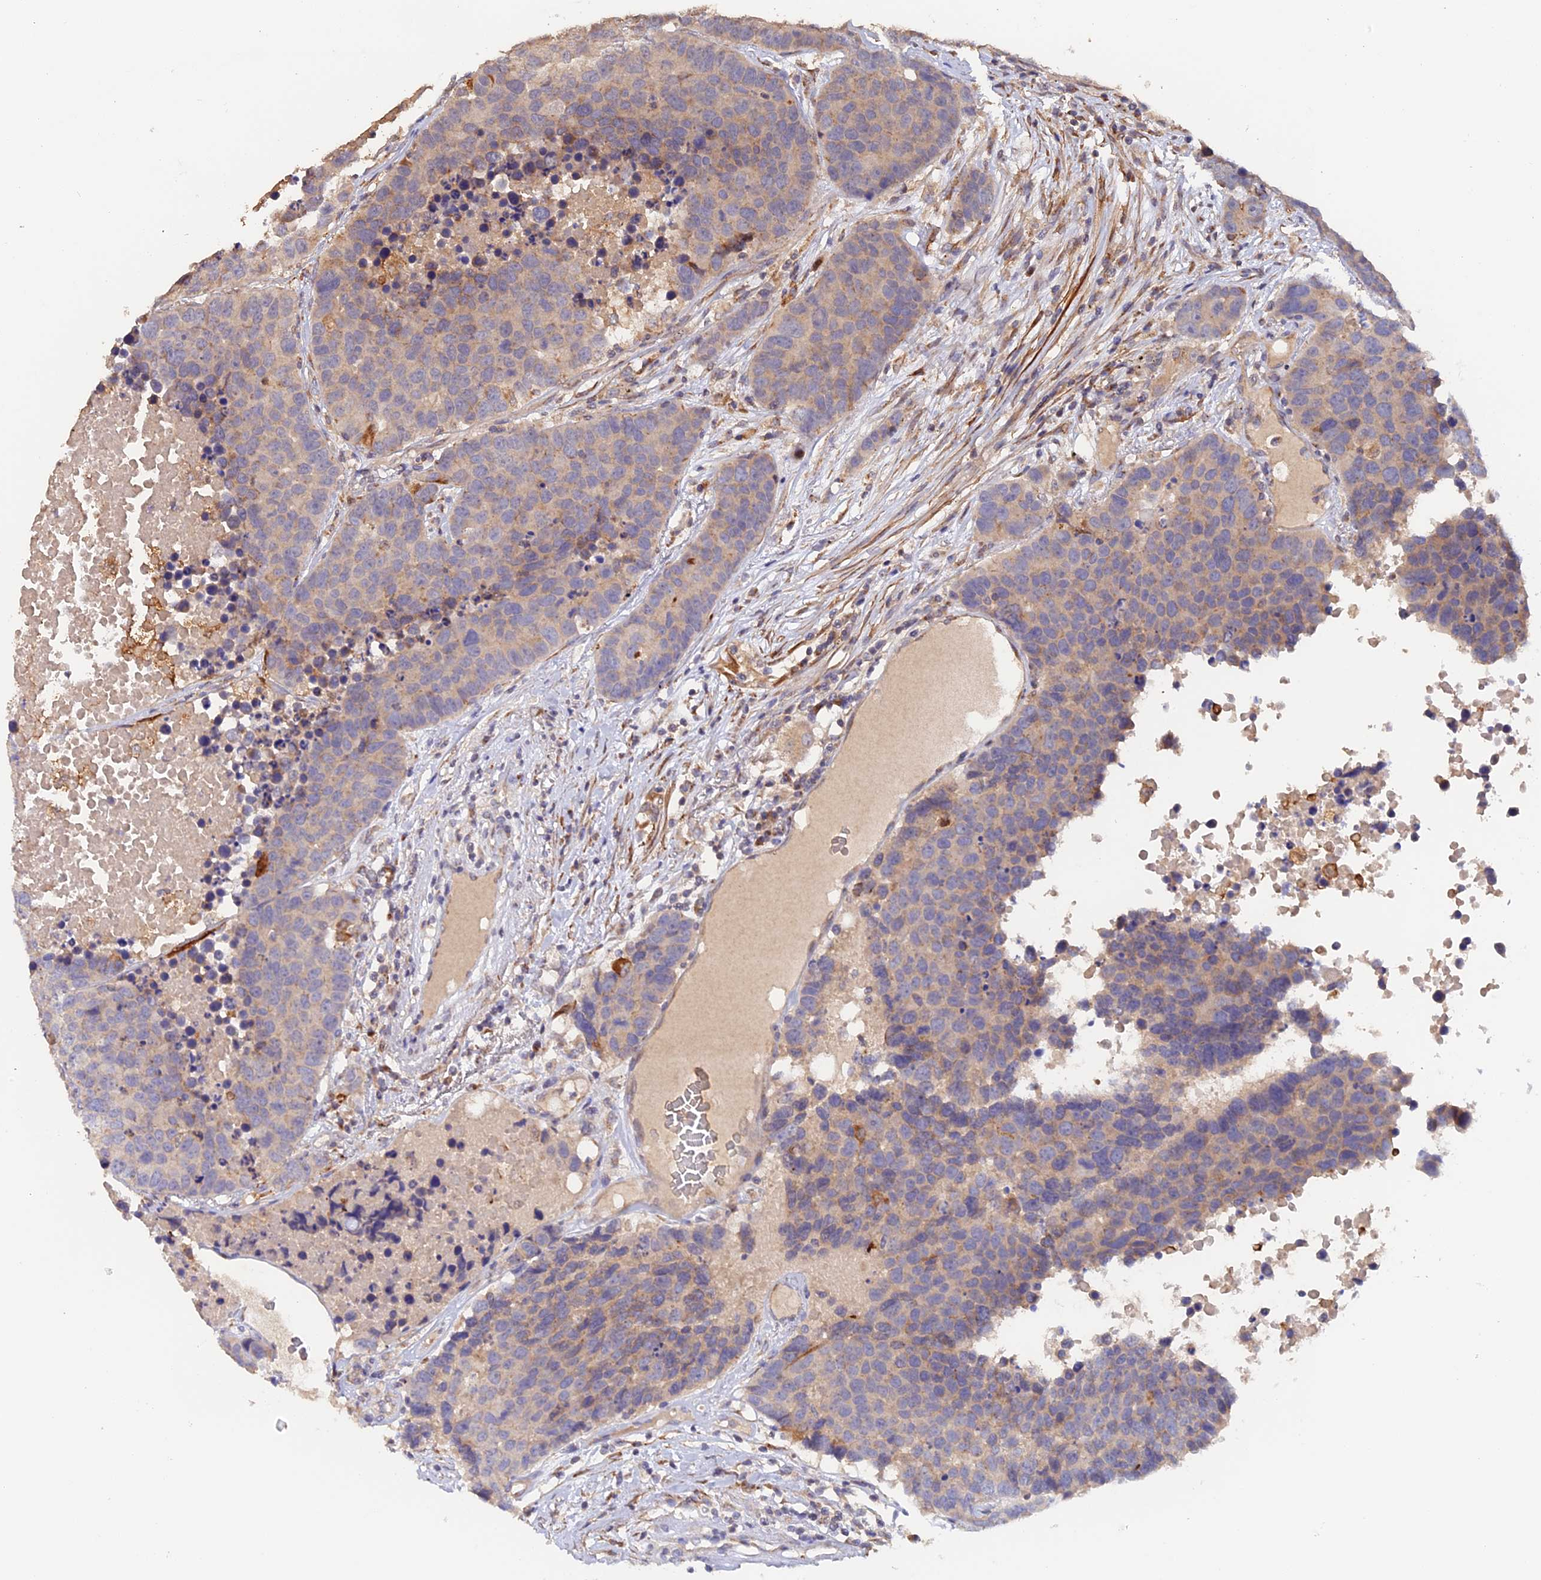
{"staining": {"intensity": "weak", "quantity": "25%-75%", "location": "cytoplasmic/membranous"}, "tissue": "carcinoid", "cell_type": "Tumor cells", "image_type": "cancer", "snomed": [{"axis": "morphology", "description": "Carcinoid, malignant, NOS"}, {"axis": "topography", "description": "Lung"}], "caption": "Malignant carcinoid tissue displays weak cytoplasmic/membranous positivity in approximately 25%-75% of tumor cells (Brightfield microscopy of DAB IHC at high magnification).", "gene": "TANGO6", "patient": {"sex": "male", "age": 60}}